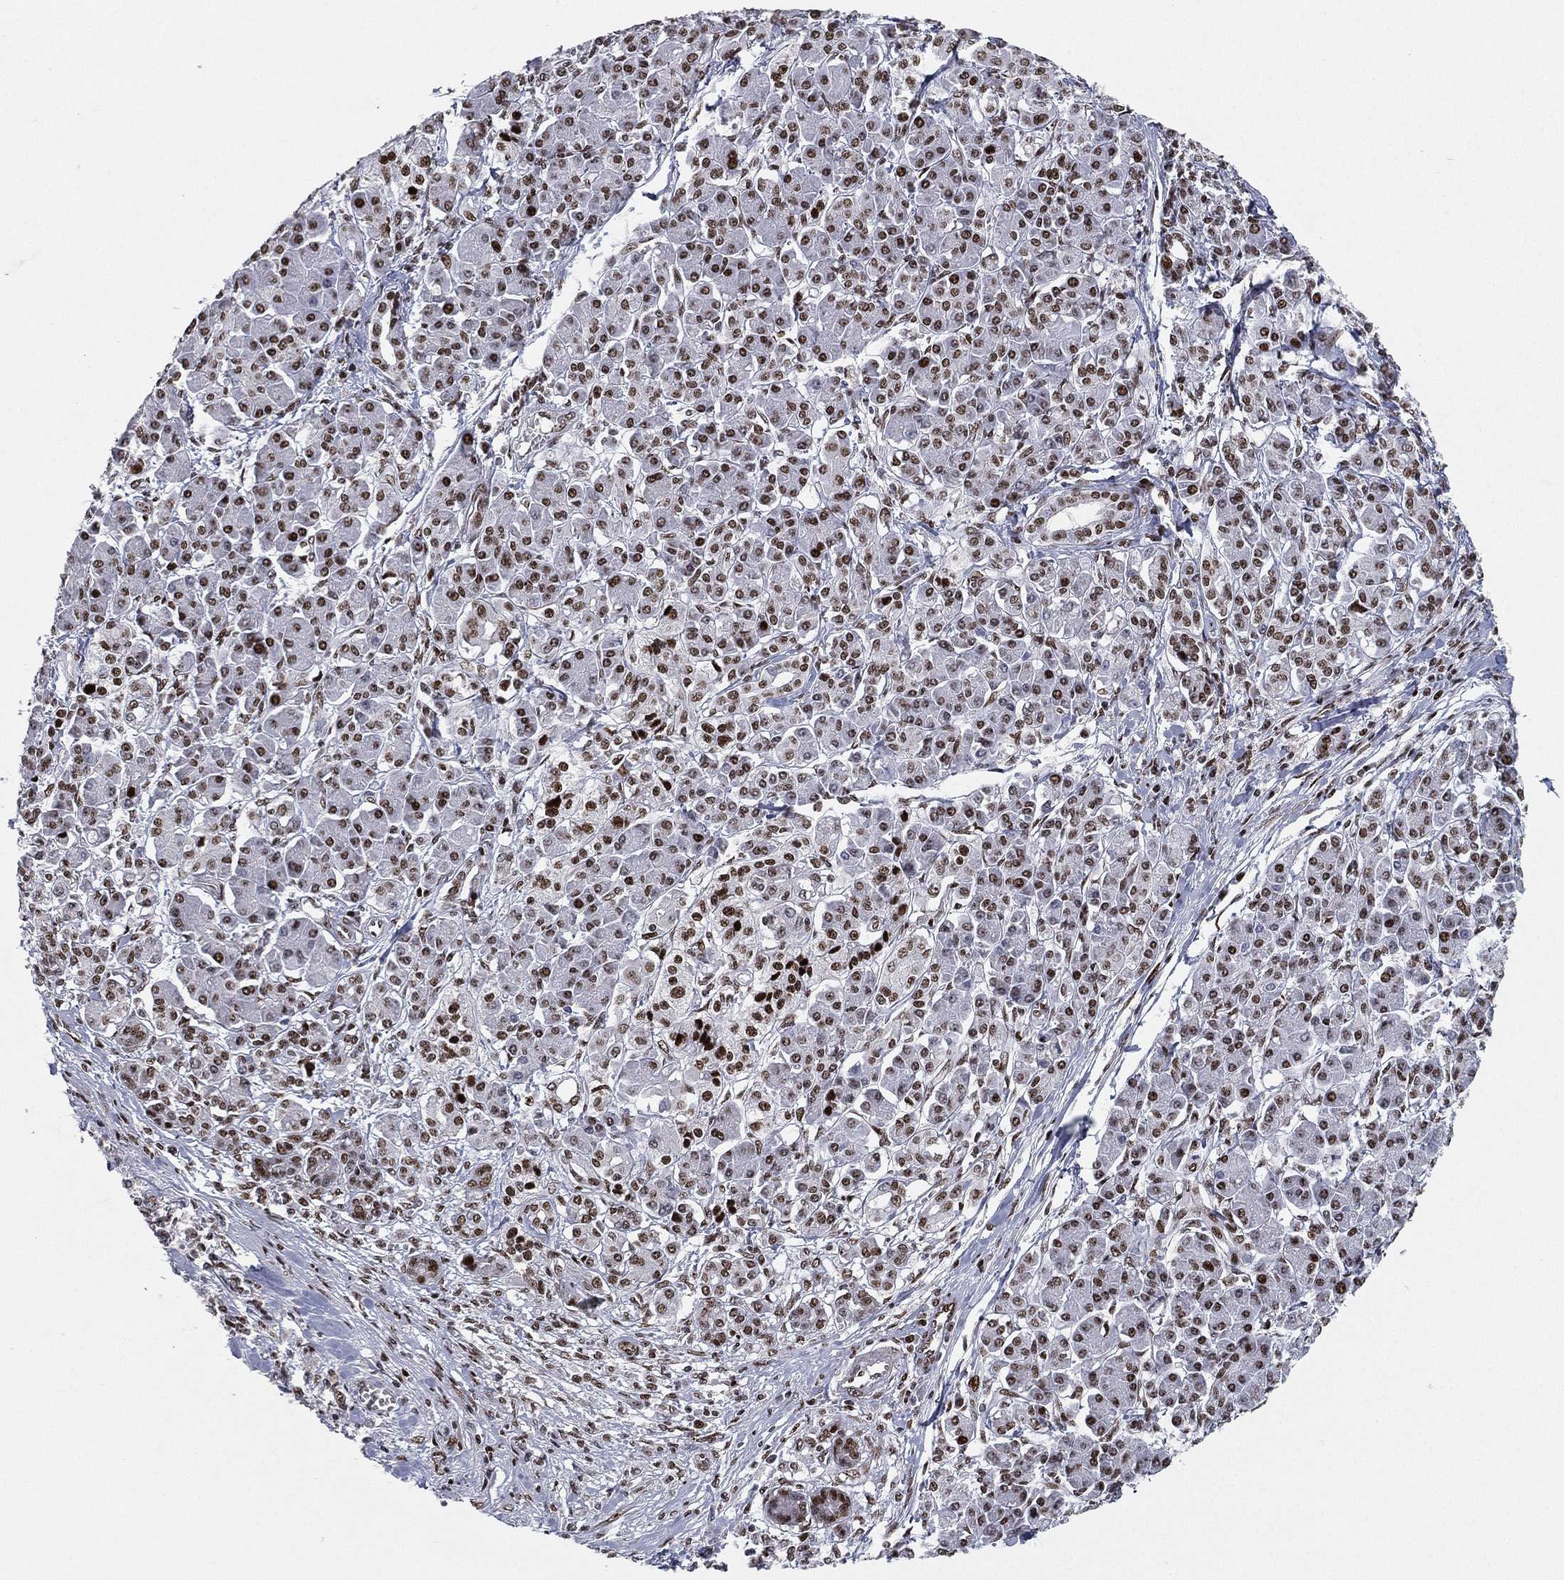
{"staining": {"intensity": "strong", "quantity": "25%-75%", "location": "nuclear"}, "tissue": "pancreatic cancer", "cell_type": "Tumor cells", "image_type": "cancer", "snomed": [{"axis": "morphology", "description": "Adenocarcinoma, NOS"}, {"axis": "topography", "description": "Pancreas"}], "caption": "IHC (DAB) staining of adenocarcinoma (pancreatic) displays strong nuclear protein staining in approximately 25%-75% of tumor cells.", "gene": "RTF1", "patient": {"sex": "female", "age": 68}}